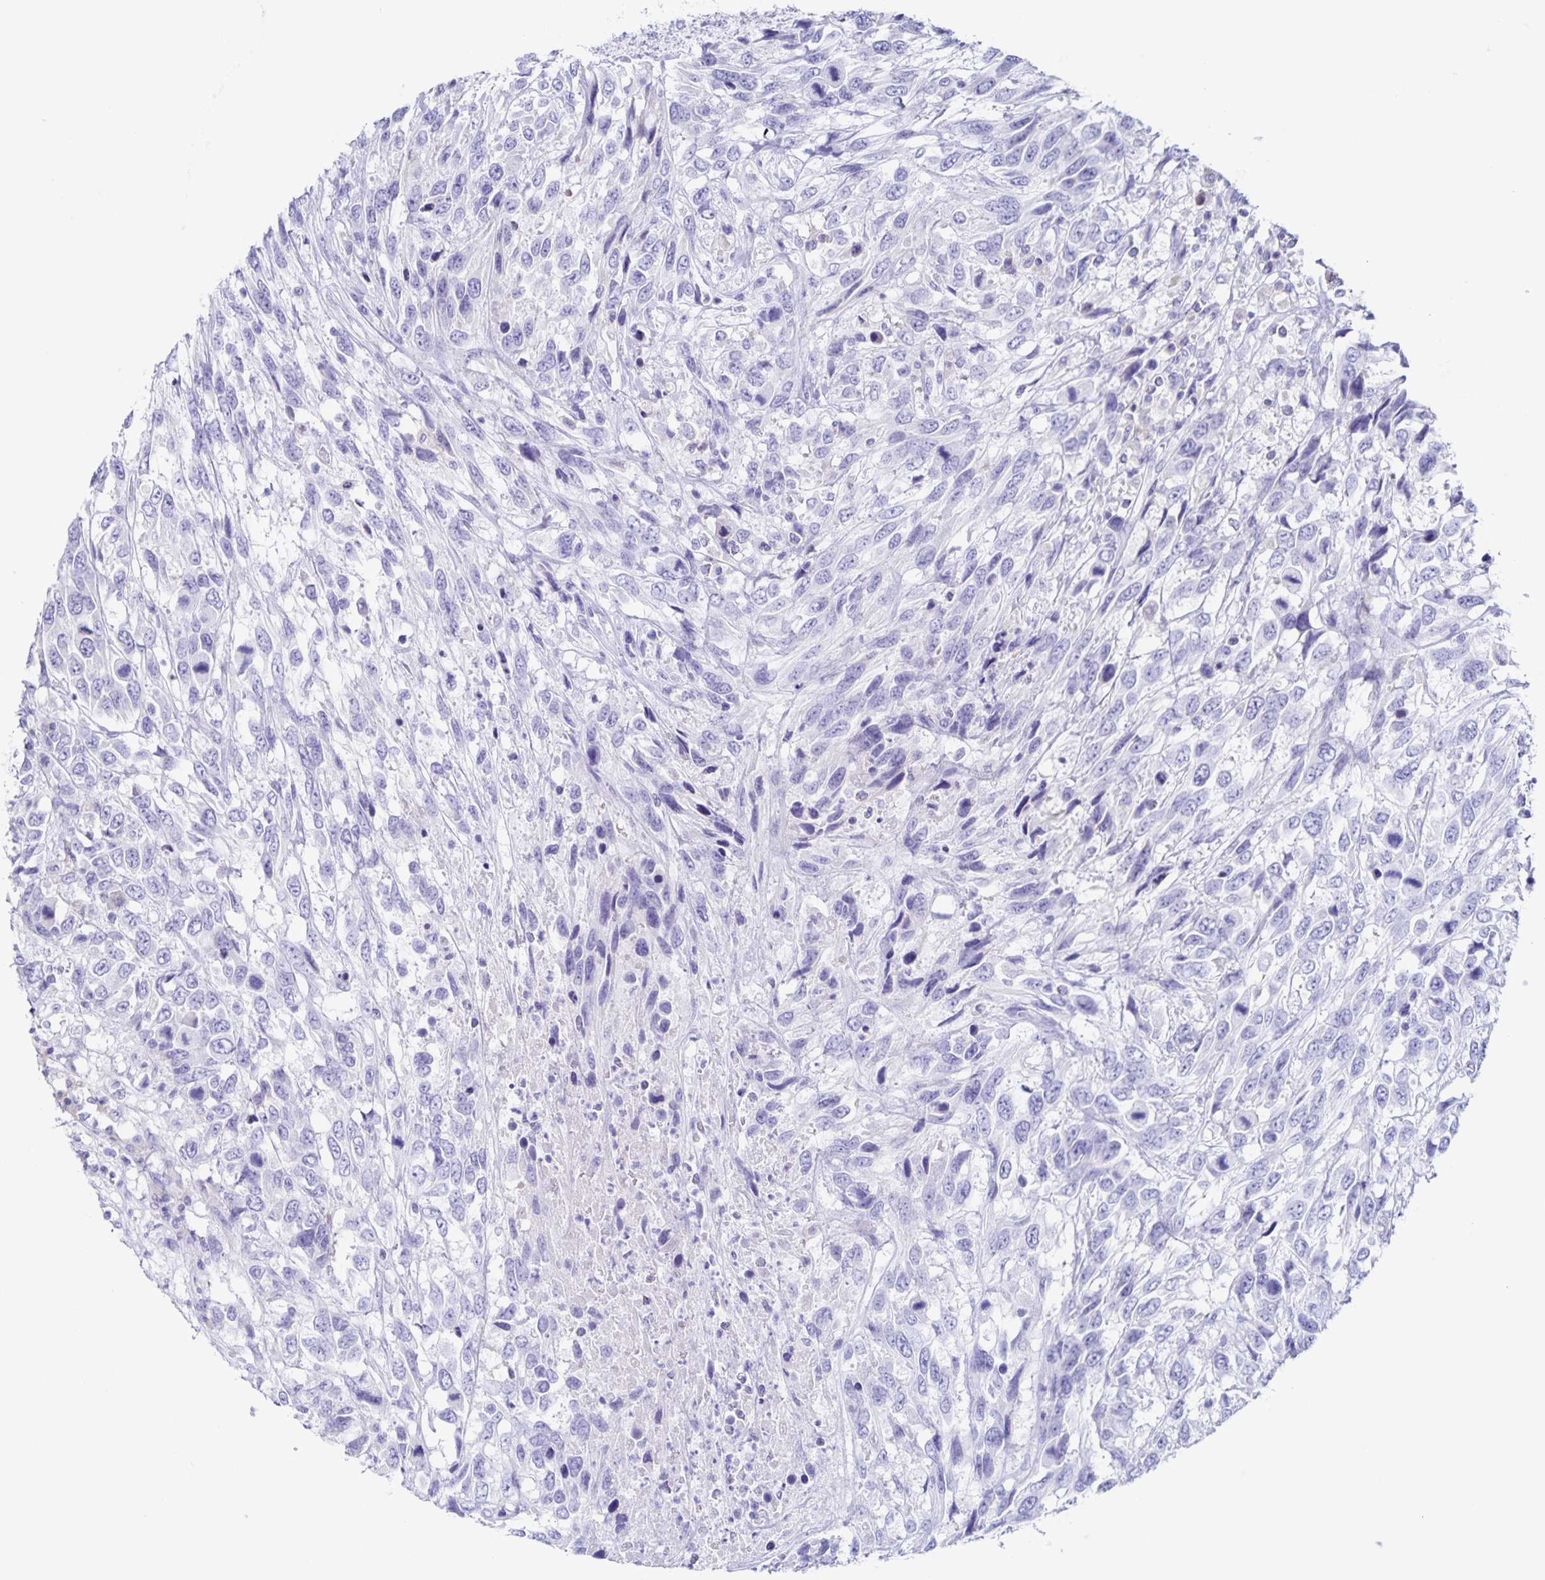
{"staining": {"intensity": "negative", "quantity": "none", "location": "none"}, "tissue": "urothelial cancer", "cell_type": "Tumor cells", "image_type": "cancer", "snomed": [{"axis": "morphology", "description": "Urothelial carcinoma, High grade"}, {"axis": "topography", "description": "Urinary bladder"}], "caption": "Tumor cells are negative for brown protein staining in urothelial carcinoma (high-grade).", "gene": "RPL36A", "patient": {"sex": "female", "age": 70}}